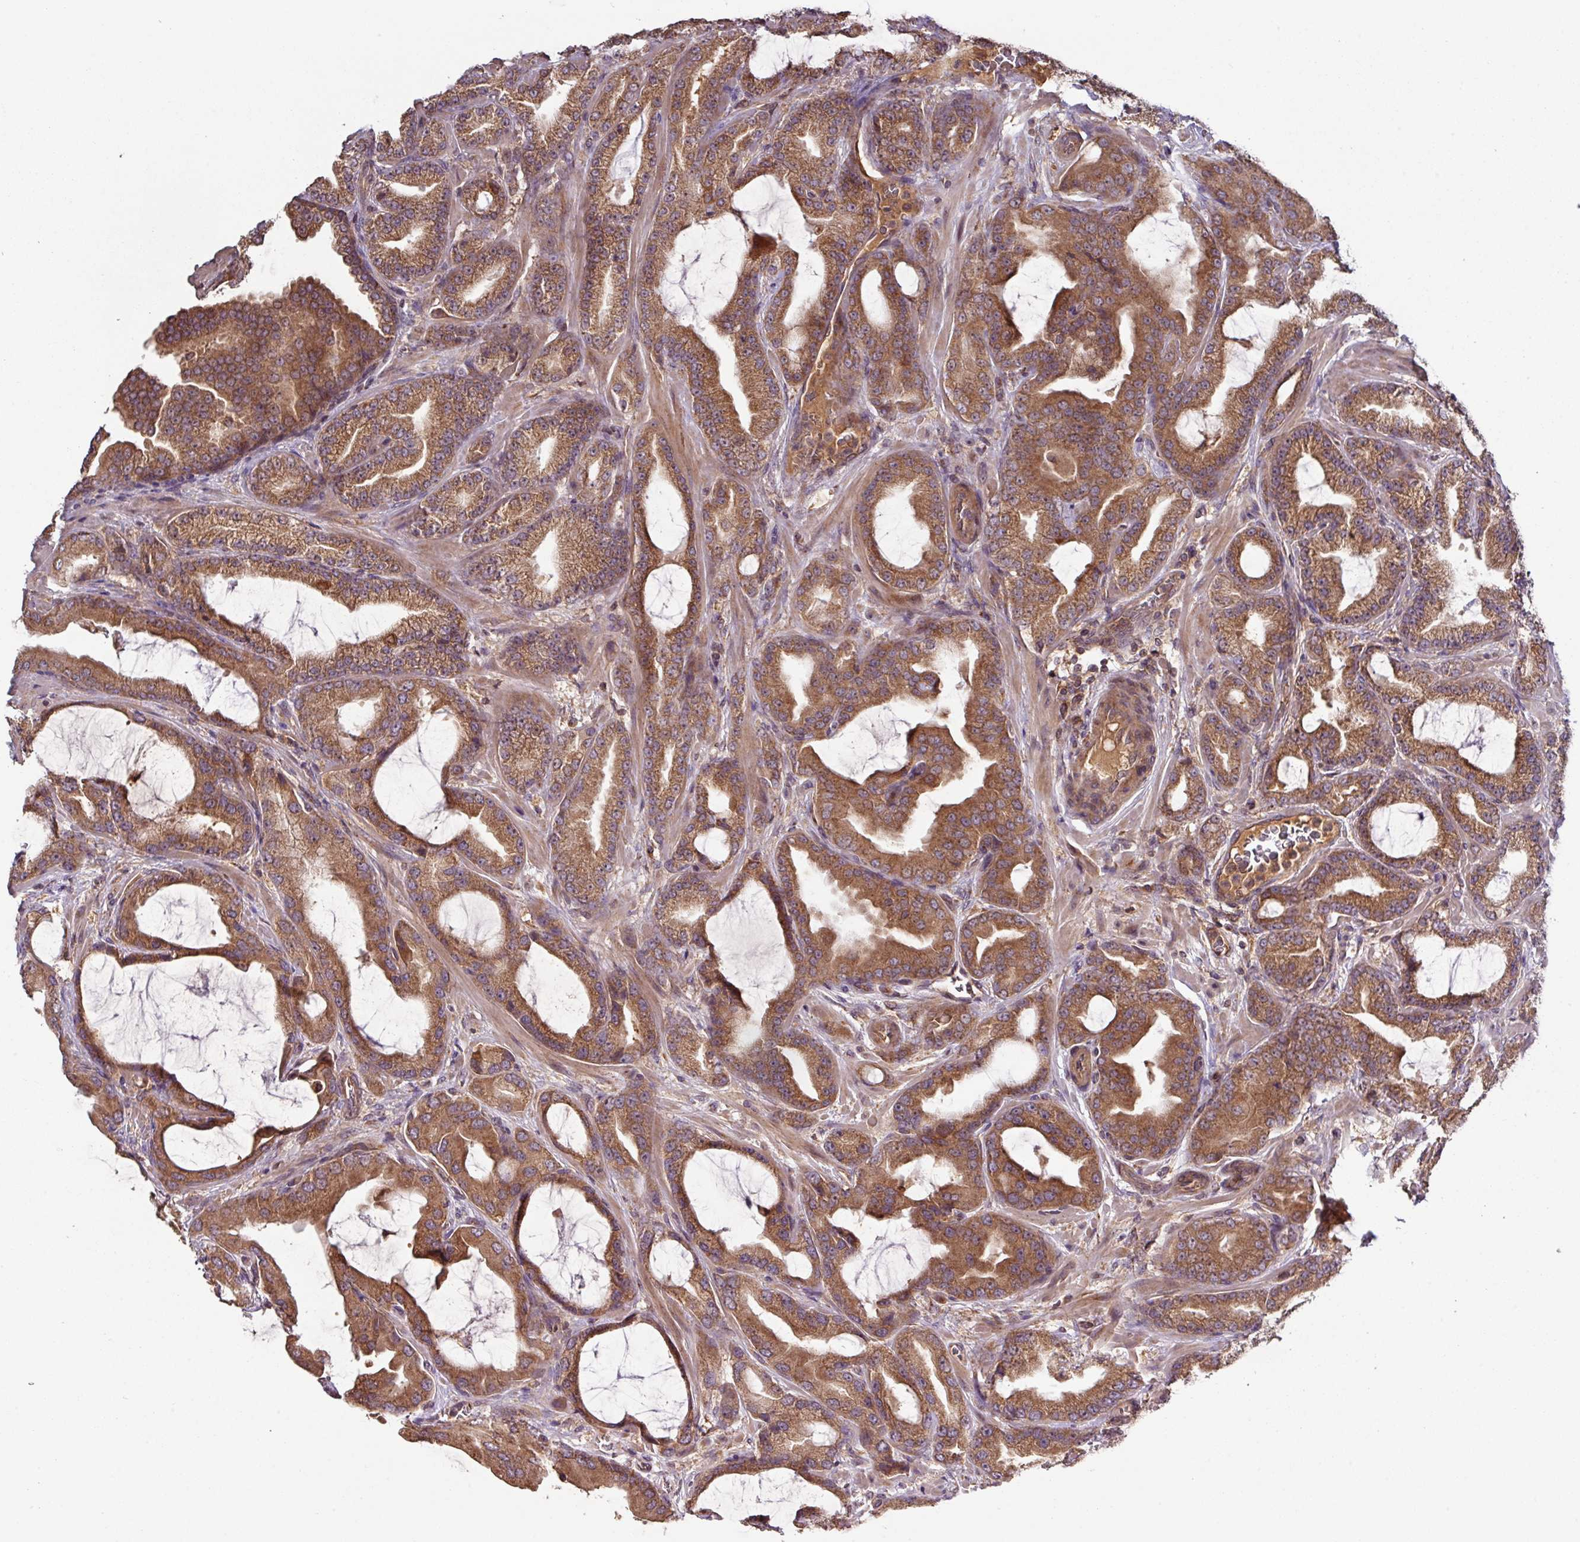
{"staining": {"intensity": "moderate", "quantity": ">75%", "location": "cytoplasmic/membranous"}, "tissue": "prostate cancer", "cell_type": "Tumor cells", "image_type": "cancer", "snomed": [{"axis": "morphology", "description": "Adenocarcinoma, High grade"}, {"axis": "topography", "description": "Prostate"}], "caption": "Moderate cytoplasmic/membranous expression for a protein is identified in about >75% of tumor cells of adenocarcinoma (high-grade) (prostate) using immunohistochemistry (IHC).", "gene": "MRRF", "patient": {"sex": "male", "age": 68}}